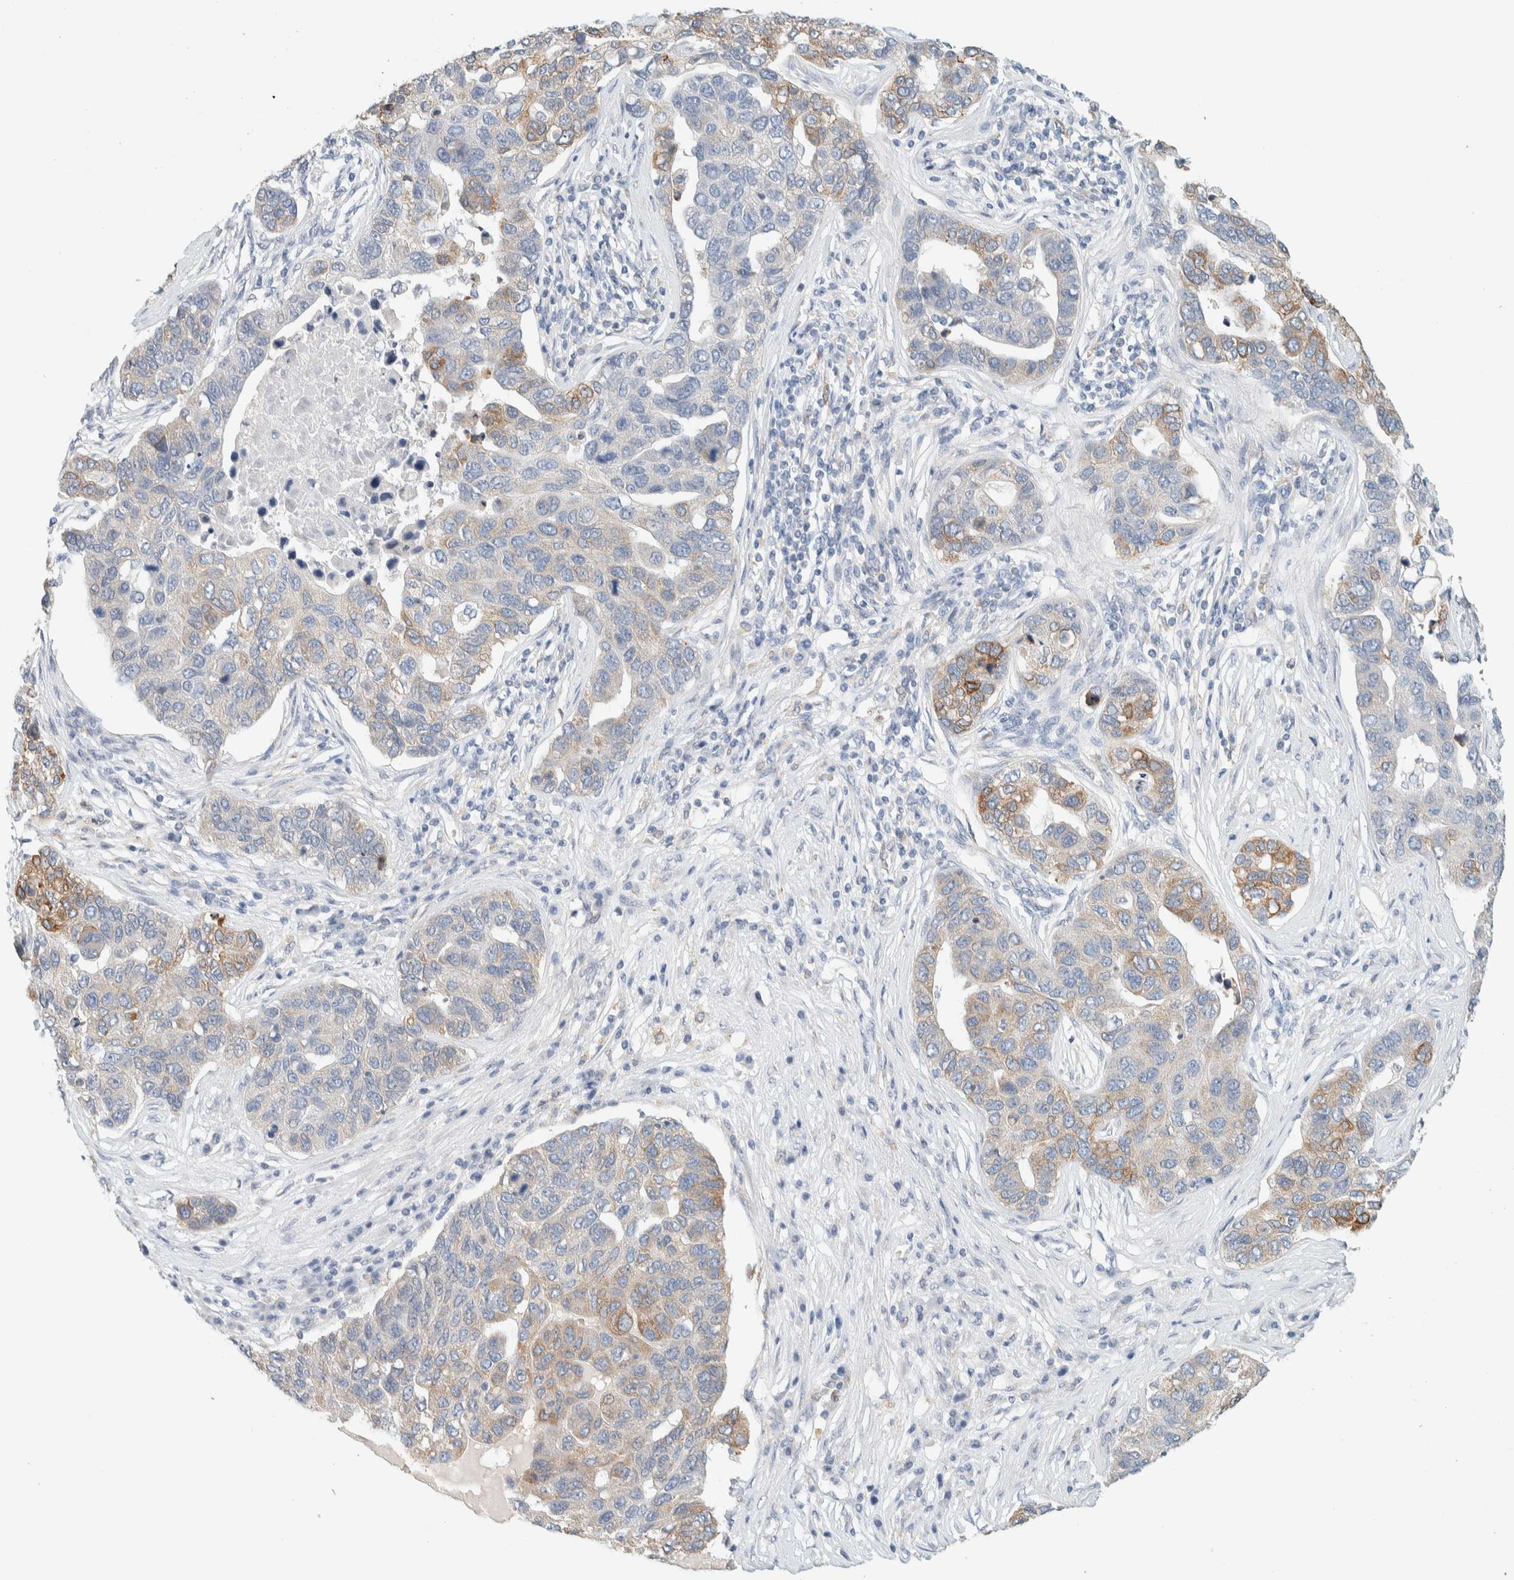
{"staining": {"intensity": "moderate", "quantity": "<25%", "location": "cytoplasmic/membranous"}, "tissue": "pancreatic cancer", "cell_type": "Tumor cells", "image_type": "cancer", "snomed": [{"axis": "morphology", "description": "Adenocarcinoma, NOS"}, {"axis": "topography", "description": "Pancreas"}], "caption": "Pancreatic adenocarcinoma tissue demonstrates moderate cytoplasmic/membranous expression in approximately <25% of tumor cells, visualized by immunohistochemistry.", "gene": "SUMF2", "patient": {"sex": "female", "age": 61}}